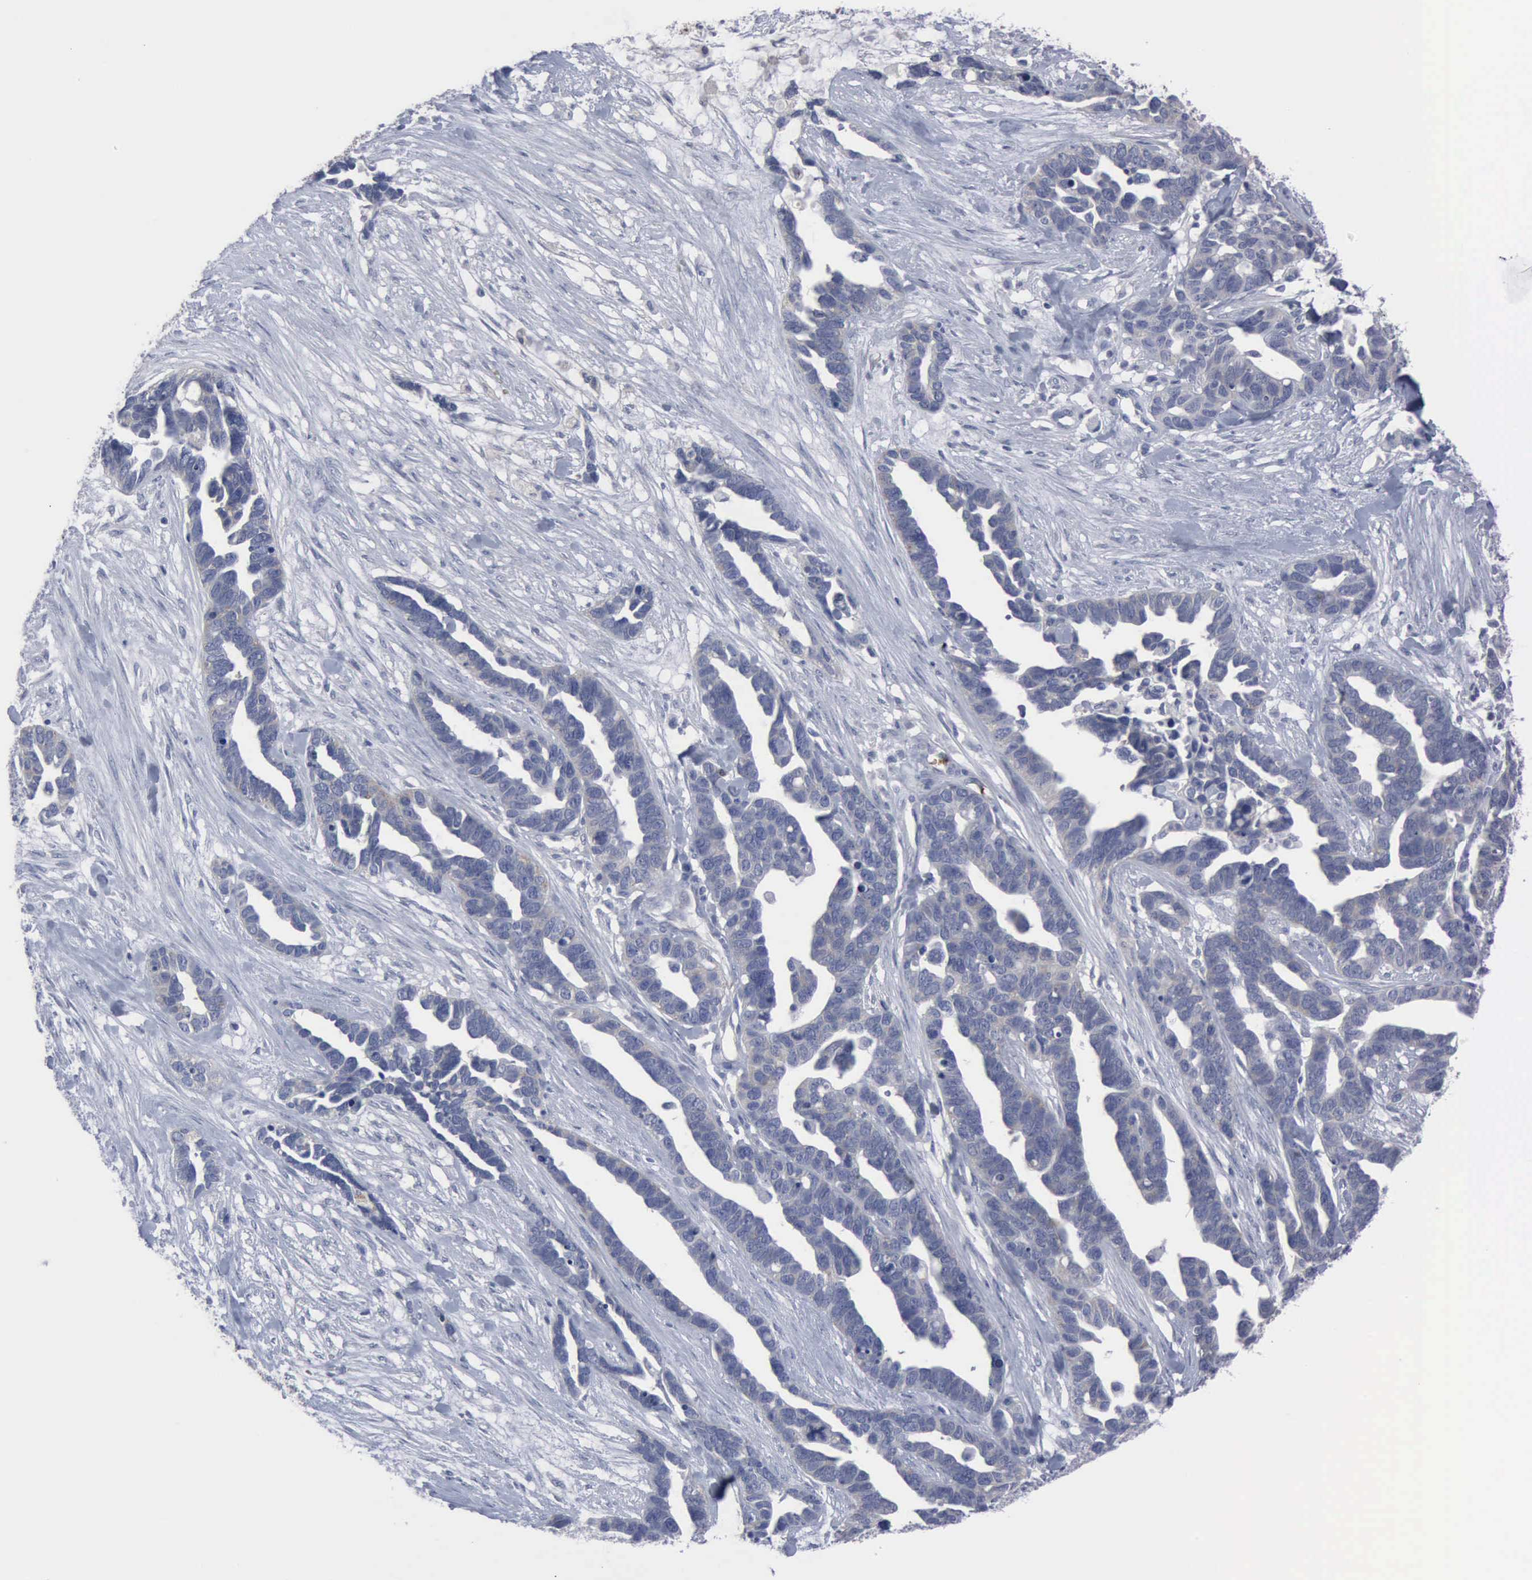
{"staining": {"intensity": "weak", "quantity": "25%-75%", "location": "cytoplasmic/membranous"}, "tissue": "ovarian cancer", "cell_type": "Tumor cells", "image_type": "cancer", "snomed": [{"axis": "morphology", "description": "Cystadenocarcinoma, serous, NOS"}, {"axis": "topography", "description": "Ovary"}], "caption": "Immunohistochemical staining of ovarian cancer reveals low levels of weak cytoplasmic/membranous protein positivity in approximately 25%-75% of tumor cells.", "gene": "TGFB1", "patient": {"sex": "female", "age": 54}}